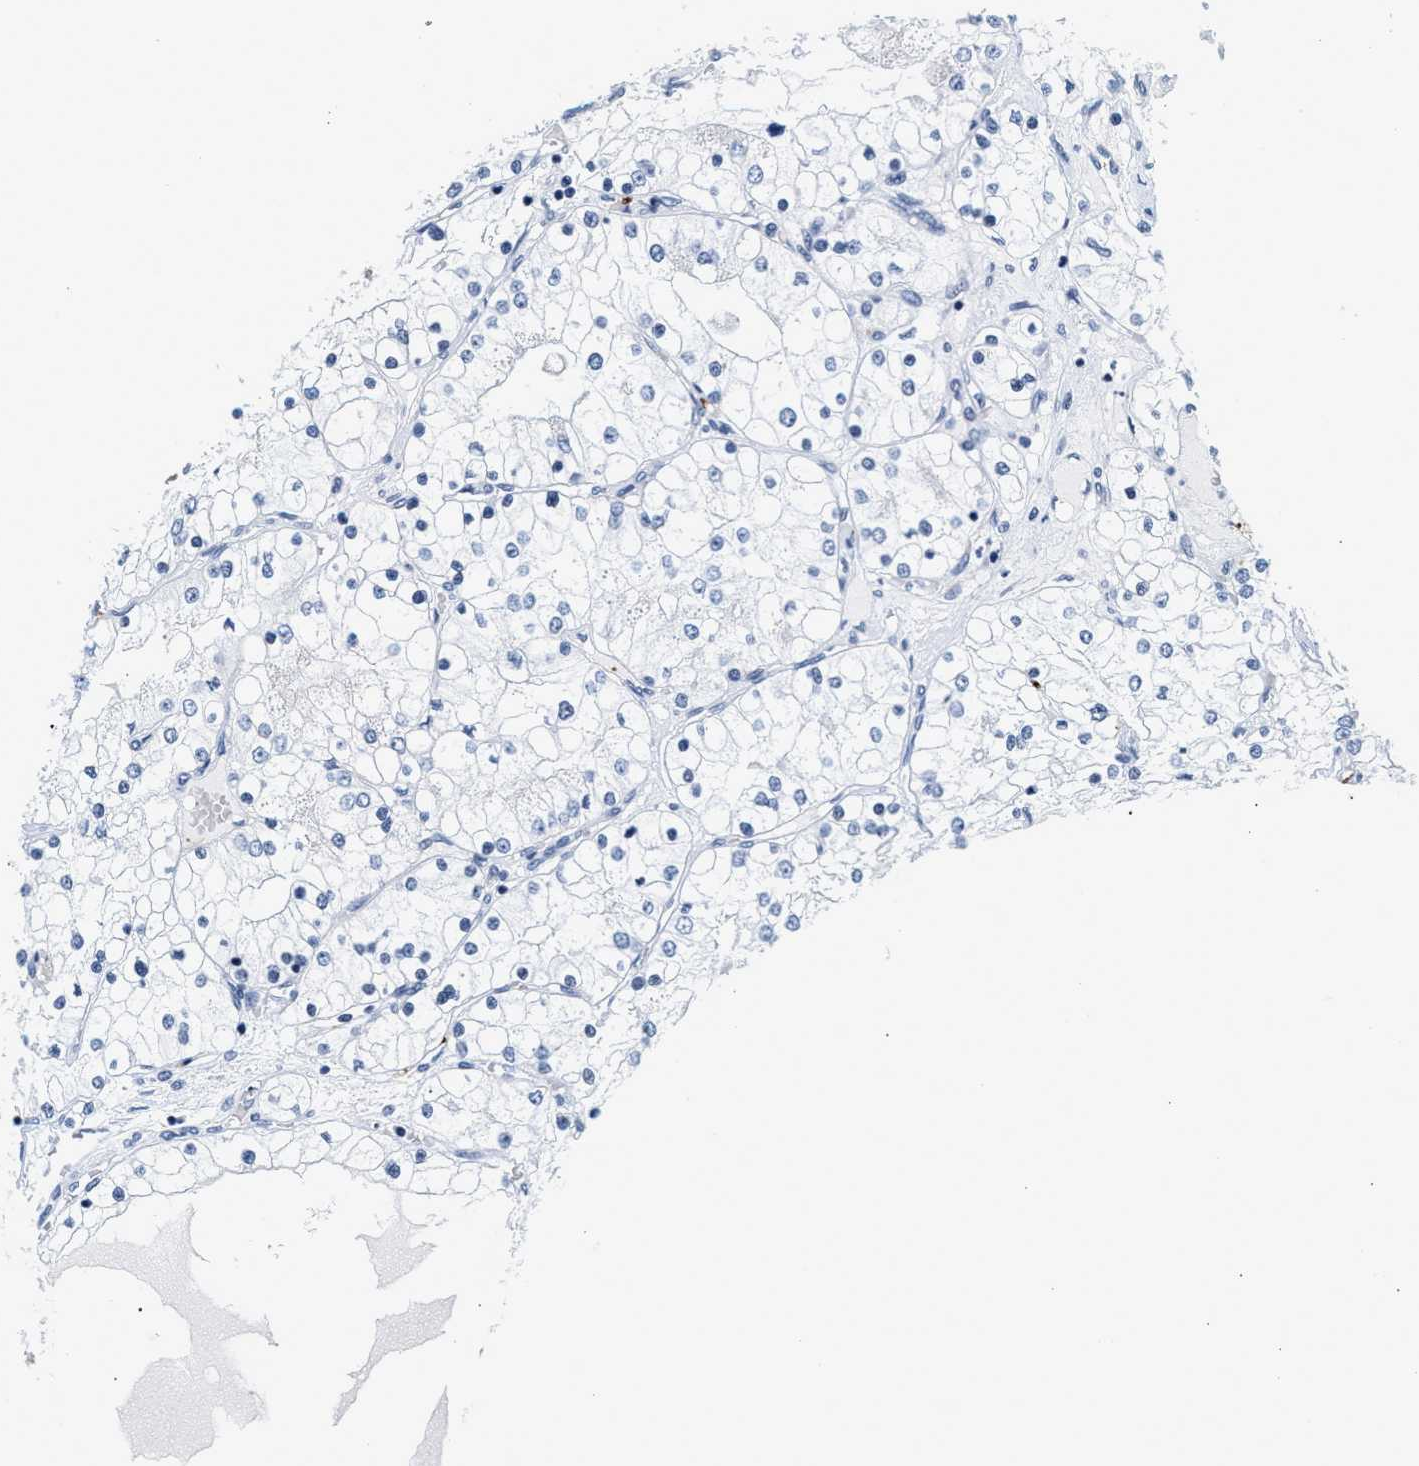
{"staining": {"intensity": "negative", "quantity": "none", "location": "none"}, "tissue": "renal cancer", "cell_type": "Tumor cells", "image_type": "cancer", "snomed": [{"axis": "morphology", "description": "Adenocarcinoma, NOS"}, {"axis": "topography", "description": "Kidney"}], "caption": "IHC histopathology image of renal cancer (adenocarcinoma) stained for a protein (brown), which displays no positivity in tumor cells. Brightfield microscopy of immunohistochemistry stained with DAB (3,3'-diaminobenzidine) (brown) and hematoxylin (blue), captured at high magnification.", "gene": "RAD21", "patient": {"sex": "male", "age": 68}}